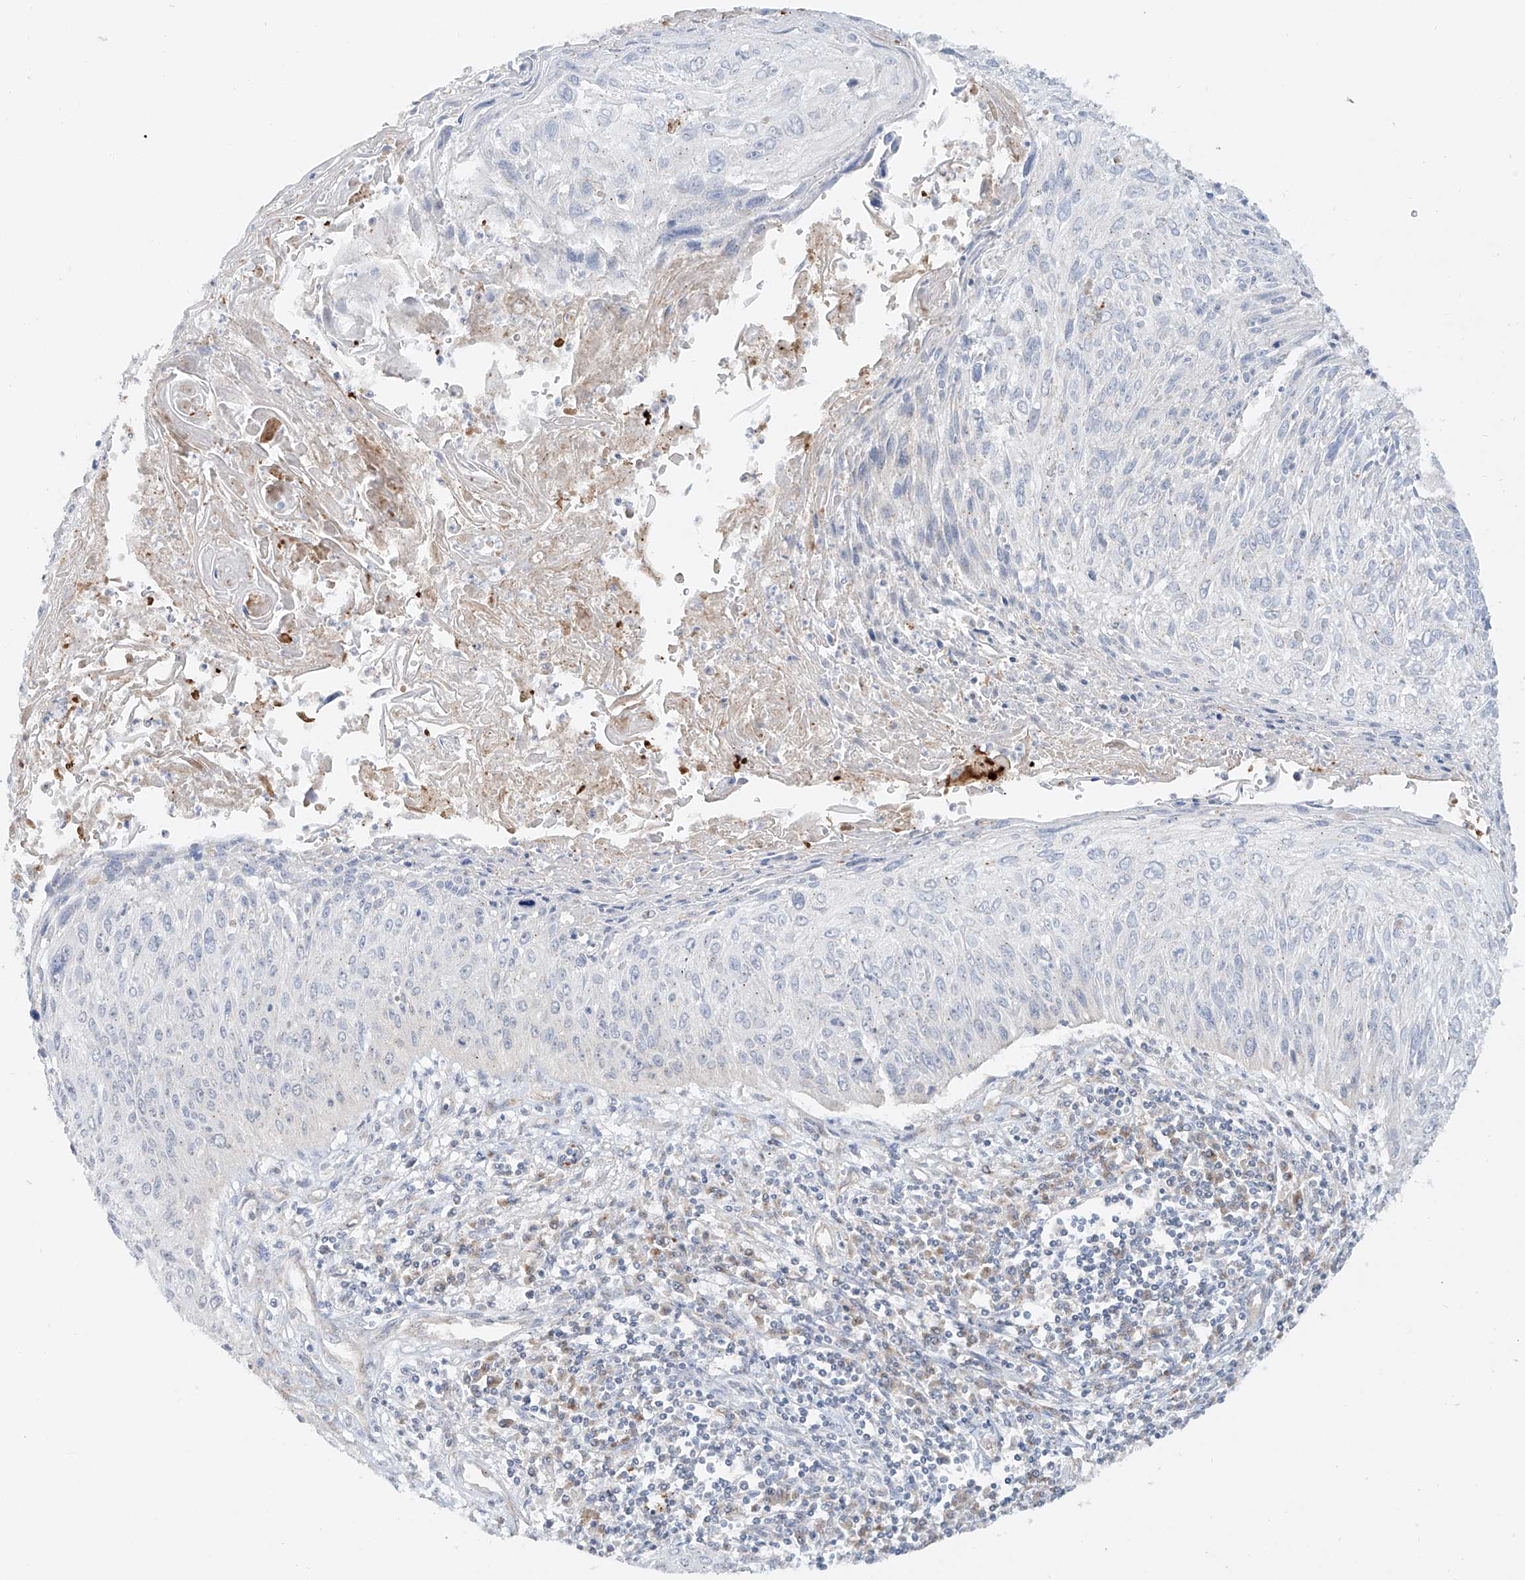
{"staining": {"intensity": "negative", "quantity": "none", "location": "none"}, "tissue": "cervical cancer", "cell_type": "Tumor cells", "image_type": "cancer", "snomed": [{"axis": "morphology", "description": "Squamous cell carcinoma, NOS"}, {"axis": "topography", "description": "Cervix"}], "caption": "This is an IHC photomicrograph of cervical squamous cell carcinoma. There is no positivity in tumor cells.", "gene": "TJAP1", "patient": {"sex": "female", "age": 51}}